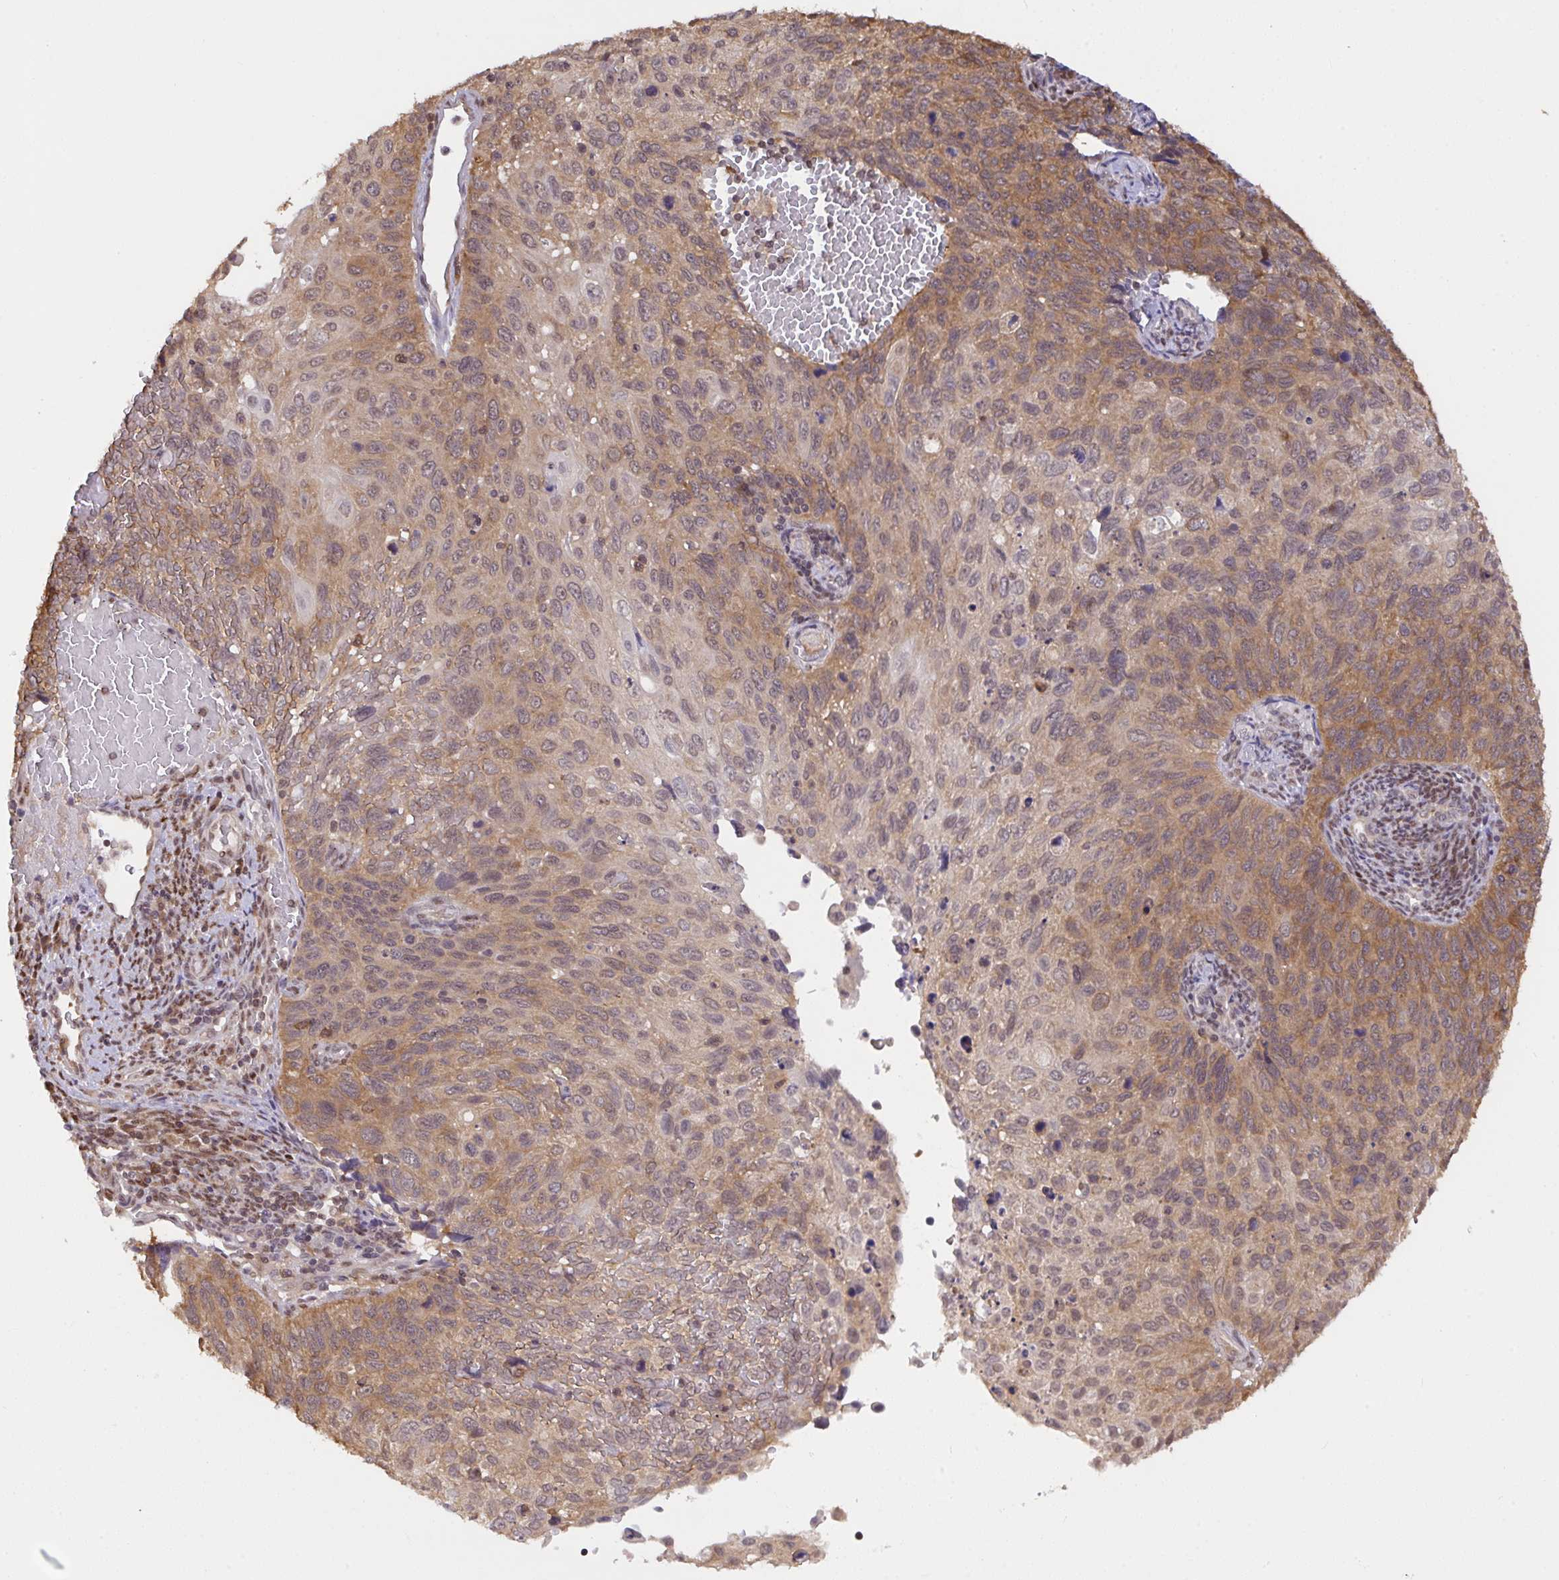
{"staining": {"intensity": "moderate", "quantity": ">75%", "location": "cytoplasmic/membranous,nuclear"}, "tissue": "cervical cancer", "cell_type": "Tumor cells", "image_type": "cancer", "snomed": [{"axis": "morphology", "description": "Squamous cell carcinoma, NOS"}, {"axis": "topography", "description": "Cervix"}], "caption": "Immunohistochemical staining of human cervical cancer (squamous cell carcinoma) demonstrates medium levels of moderate cytoplasmic/membranous and nuclear staining in about >75% of tumor cells.", "gene": "C12orf57", "patient": {"sex": "female", "age": 70}}